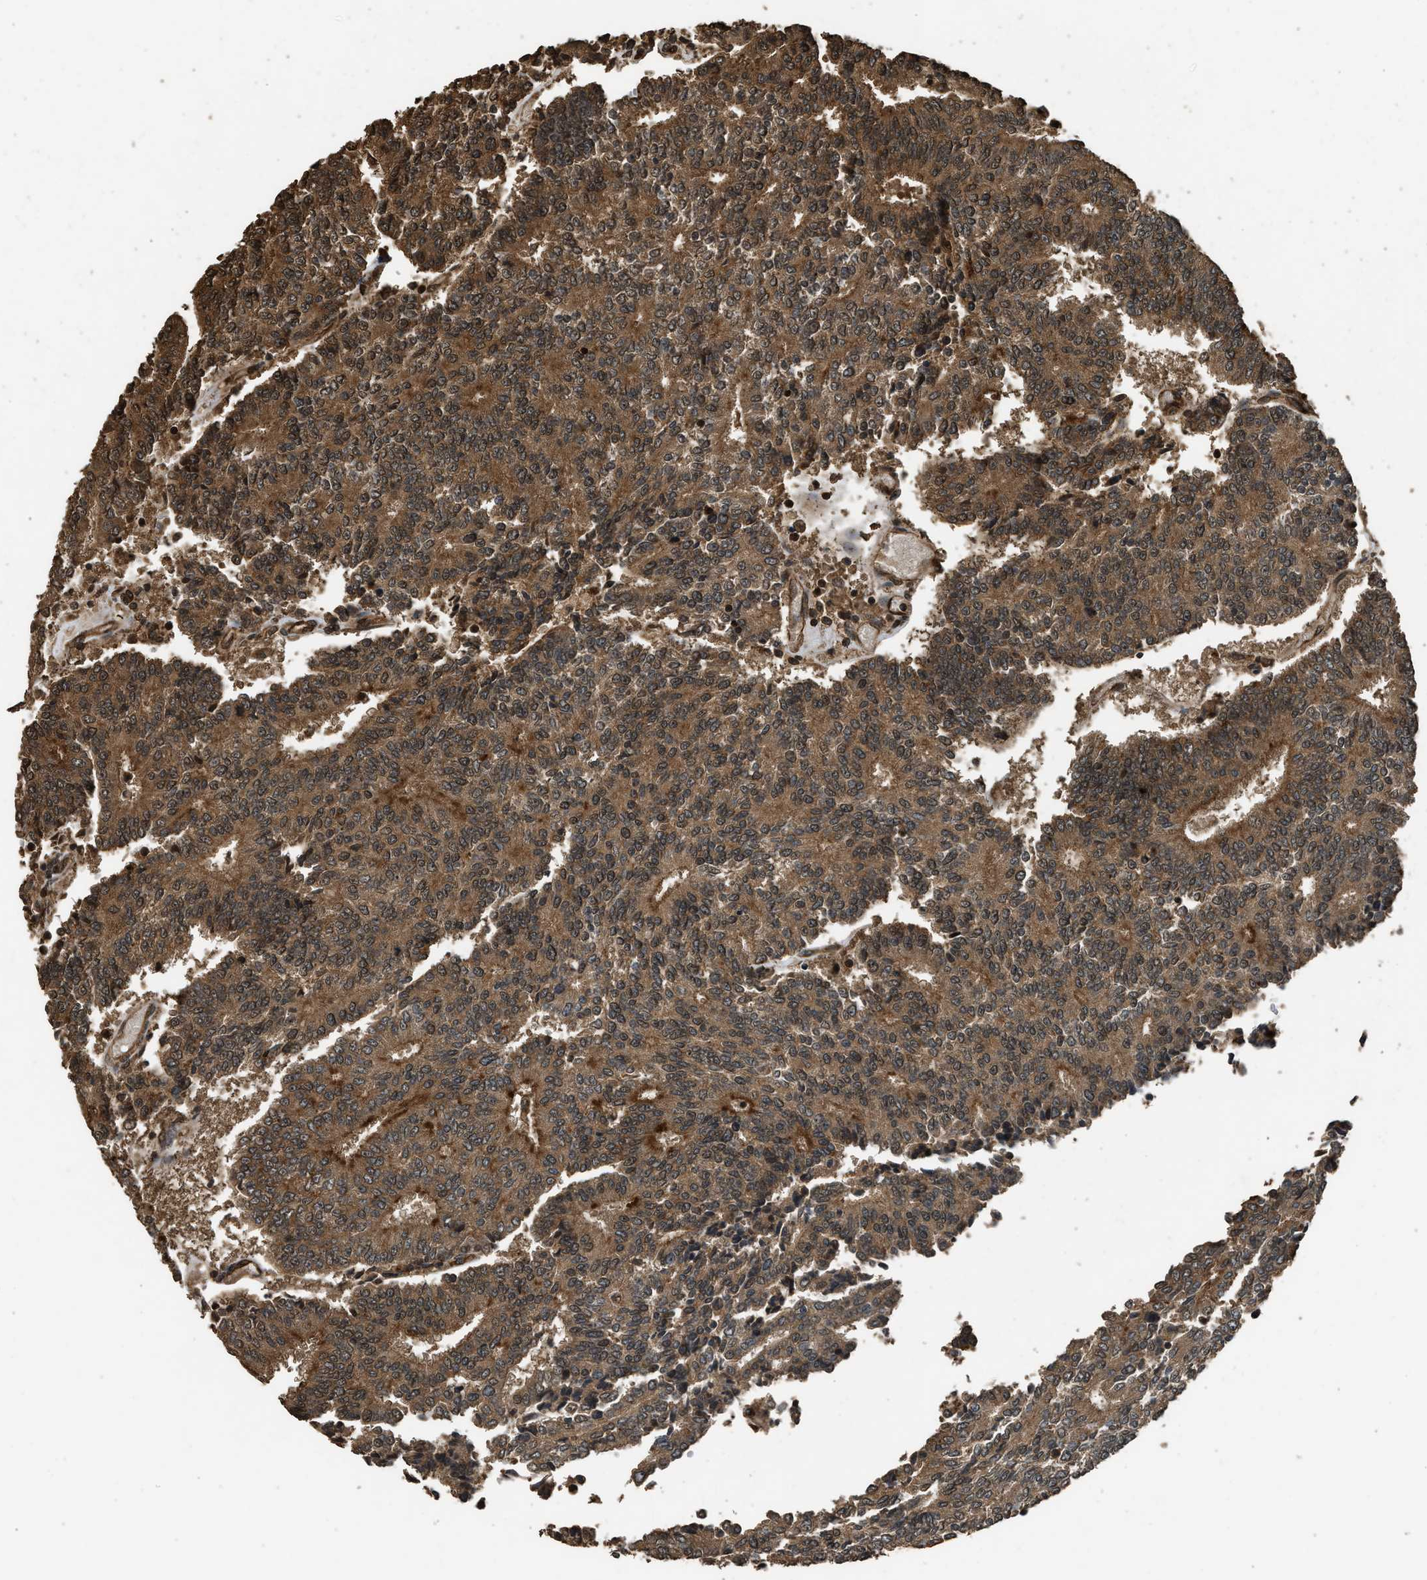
{"staining": {"intensity": "strong", "quantity": ">75%", "location": "cytoplasmic/membranous"}, "tissue": "prostate cancer", "cell_type": "Tumor cells", "image_type": "cancer", "snomed": [{"axis": "morphology", "description": "Normal tissue, NOS"}, {"axis": "morphology", "description": "Adenocarcinoma, High grade"}, {"axis": "topography", "description": "Prostate"}, {"axis": "topography", "description": "Seminal veicle"}], "caption": "About >75% of tumor cells in human adenocarcinoma (high-grade) (prostate) reveal strong cytoplasmic/membranous protein staining as visualized by brown immunohistochemical staining.", "gene": "MYBL2", "patient": {"sex": "male", "age": 55}}